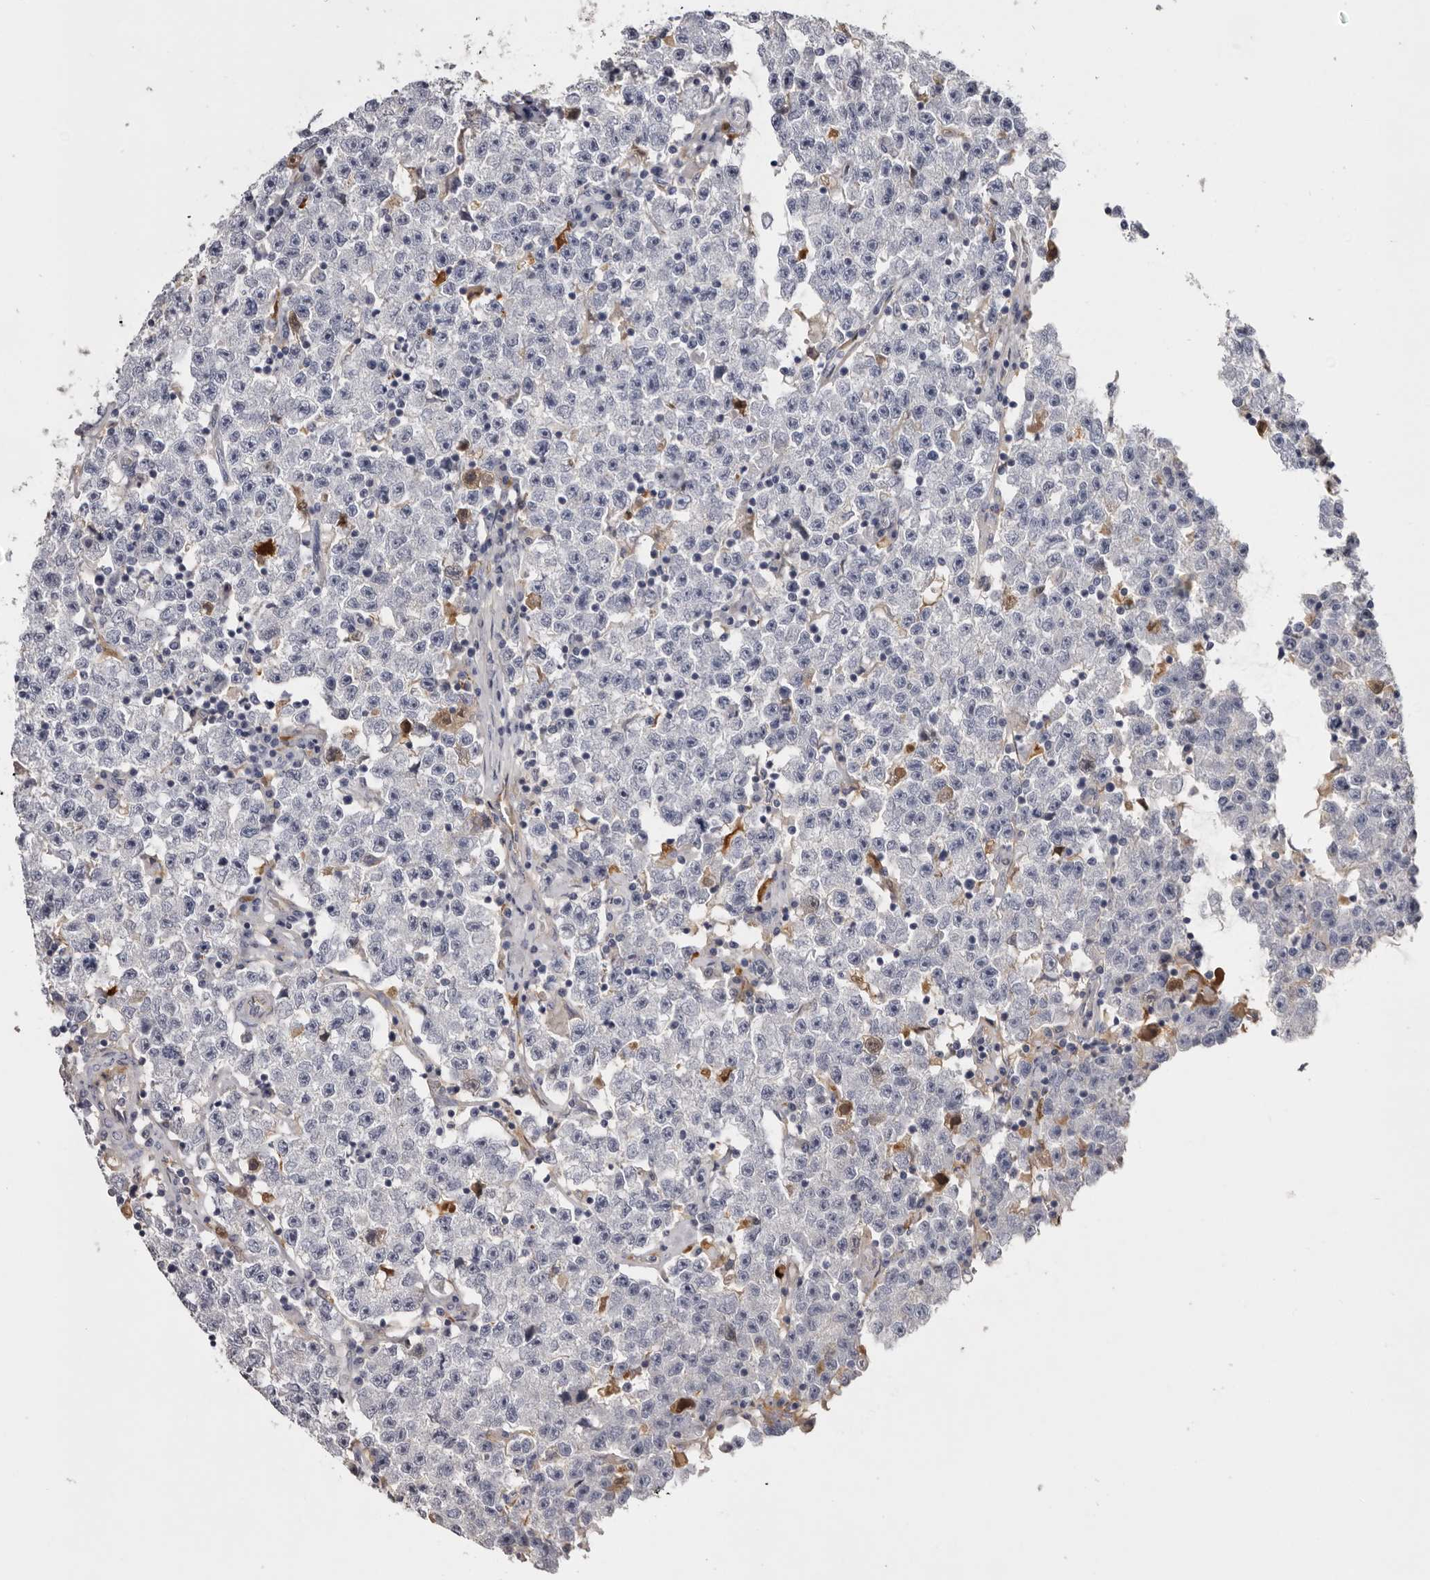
{"staining": {"intensity": "negative", "quantity": "none", "location": "none"}, "tissue": "testis cancer", "cell_type": "Tumor cells", "image_type": "cancer", "snomed": [{"axis": "morphology", "description": "Seminoma, NOS"}, {"axis": "topography", "description": "Testis"}], "caption": "A micrograph of testis cancer stained for a protein reveals no brown staining in tumor cells.", "gene": "KLHL38", "patient": {"sex": "male", "age": 22}}